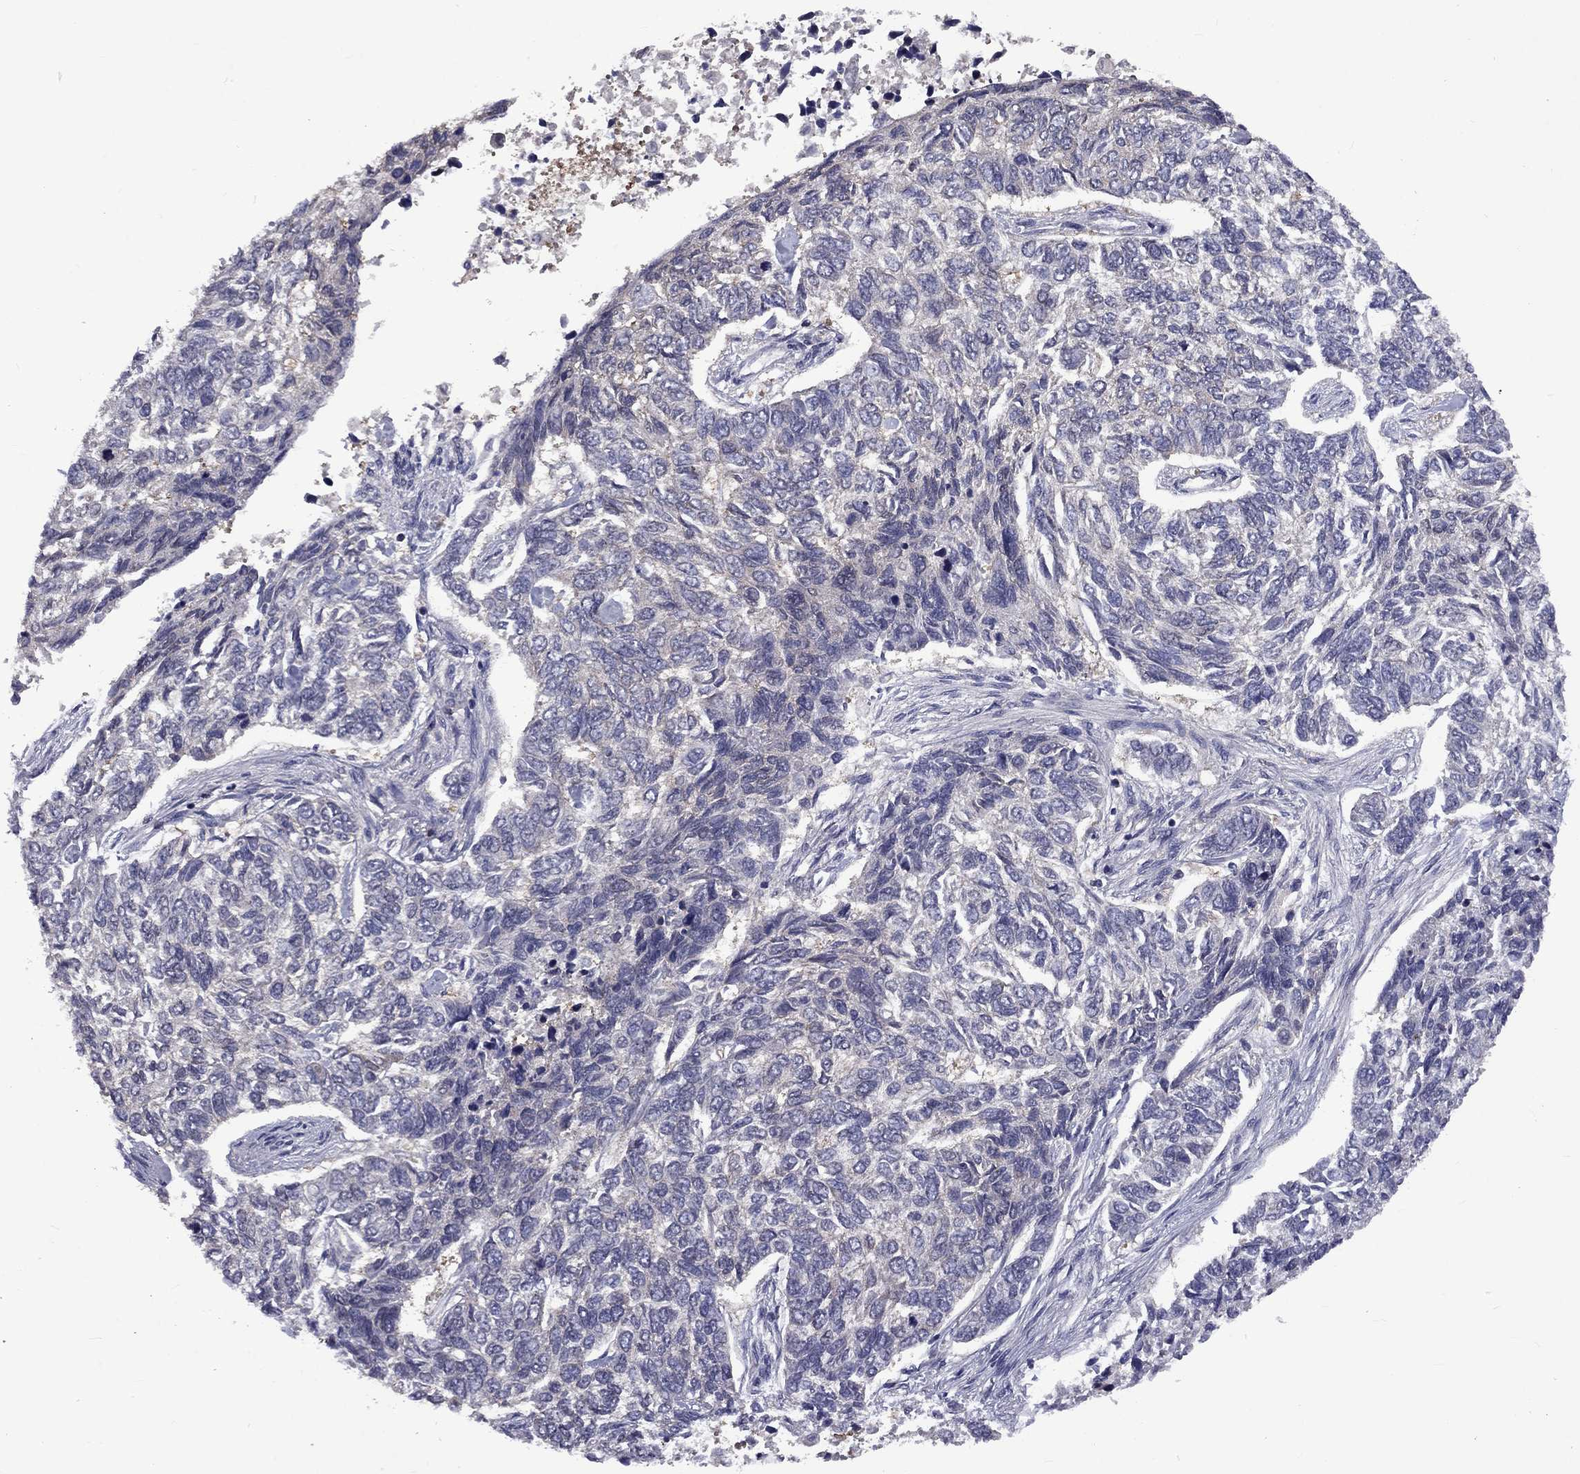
{"staining": {"intensity": "negative", "quantity": "none", "location": "none"}, "tissue": "skin cancer", "cell_type": "Tumor cells", "image_type": "cancer", "snomed": [{"axis": "morphology", "description": "Basal cell carcinoma"}, {"axis": "topography", "description": "Skin"}], "caption": "Immunohistochemistry histopathology image of human skin cancer (basal cell carcinoma) stained for a protein (brown), which shows no positivity in tumor cells. (DAB (3,3'-diaminobenzidine) IHC with hematoxylin counter stain).", "gene": "SNTA1", "patient": {"sex": "female", "age": 65}}